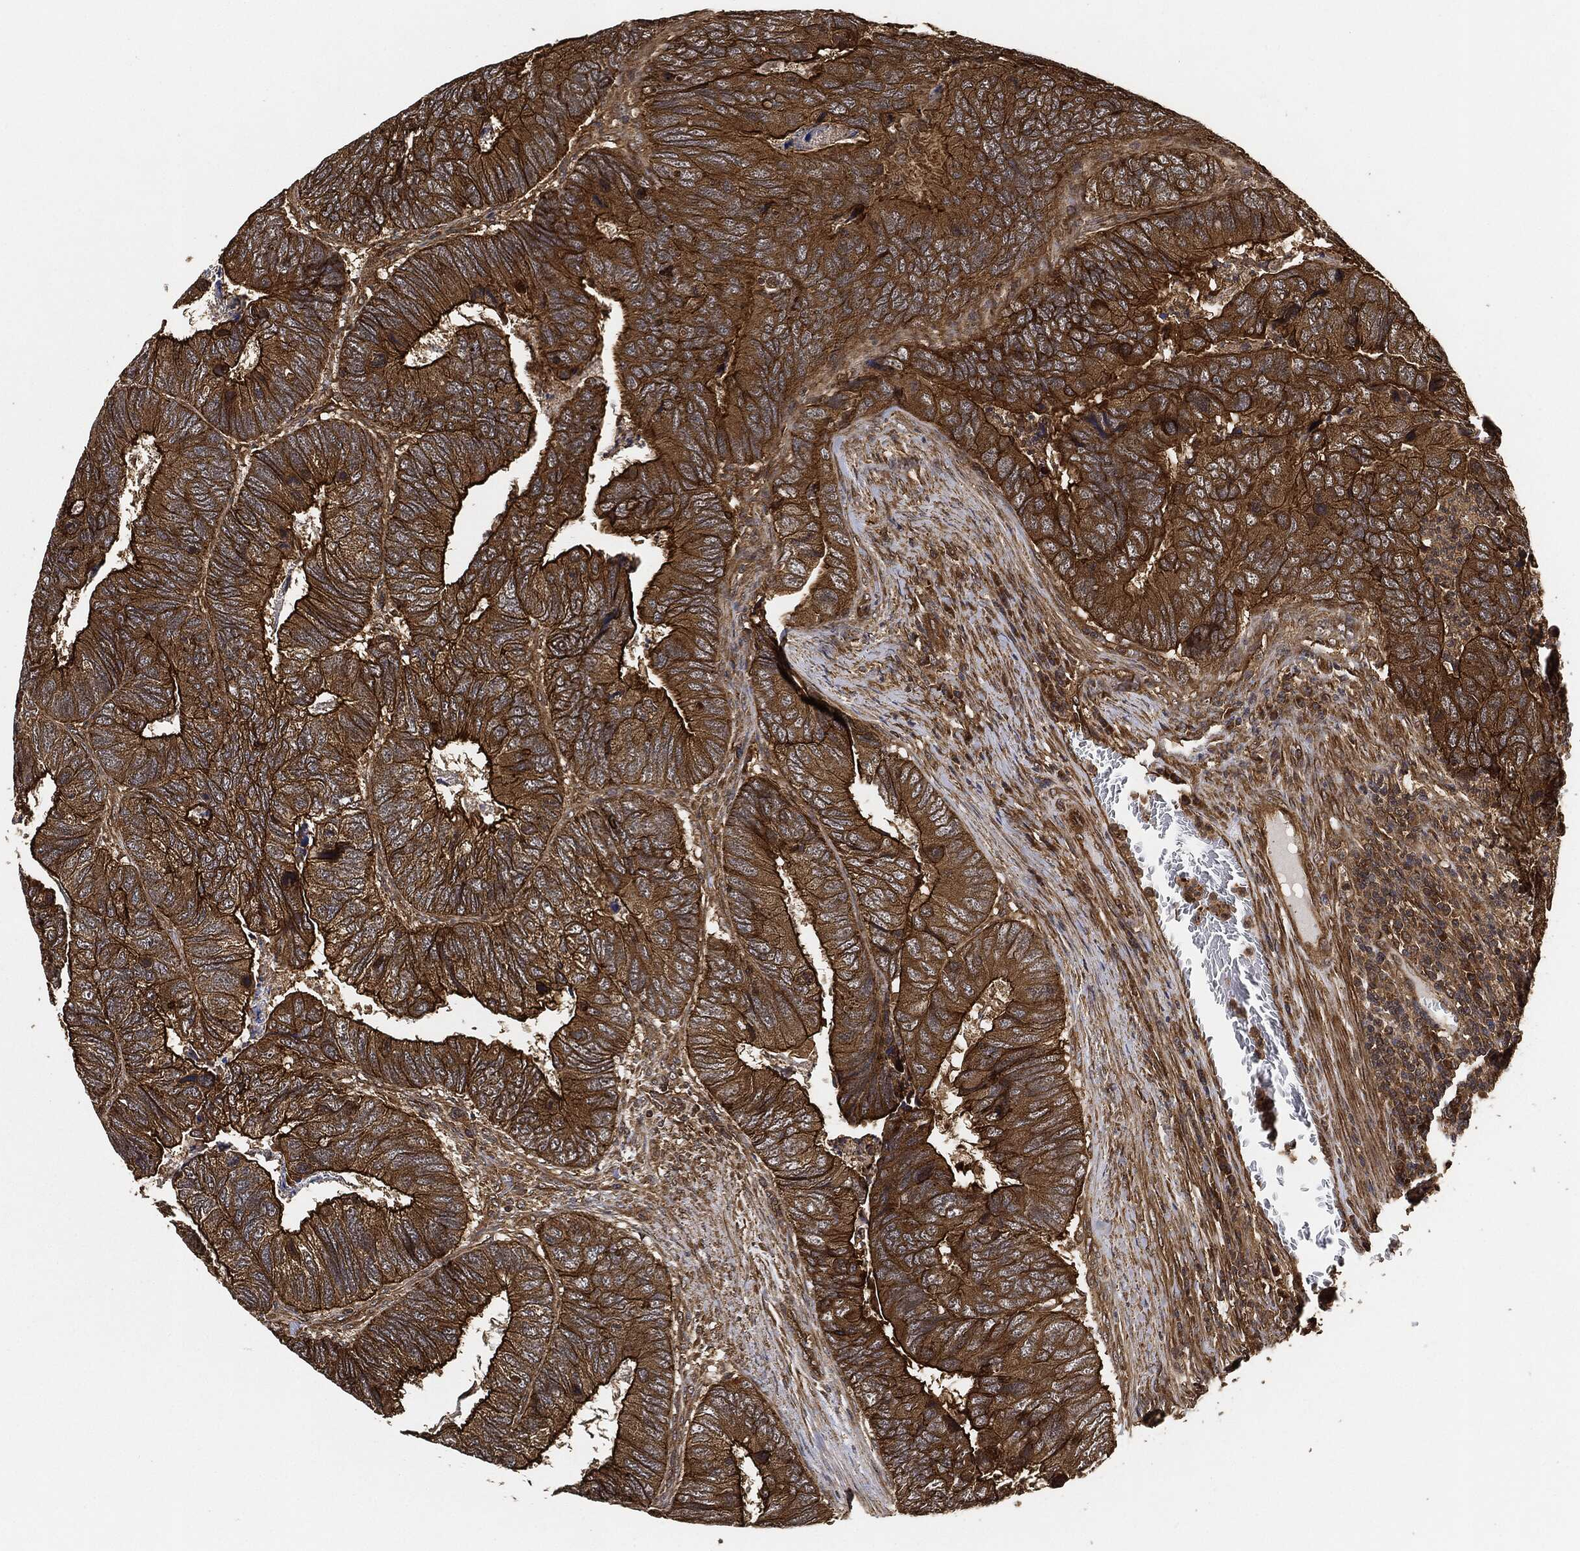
{"staining": {"intensity": "strong", "quantity": ">75%", "location": "cytoplasmic/membranous"}, "tissue": "colorectal cancer", "cell_type": "Tumor cells", "image_type": "cancer", "snomed": [{"axis": "morphology", "description": "Adenocarcinoma, NOS"}, {"axis": "topography", "description": "Colon"}], "caption": "Brown immunohistochemical staining in human colorectal cancer demonstrates strong cytoplasmic/membranous positivity in approximately >75% of tumor cells. Nuclei are stained in blue.", "gene": "CEP290", "patient": {"sex": "female", "age": 67}}